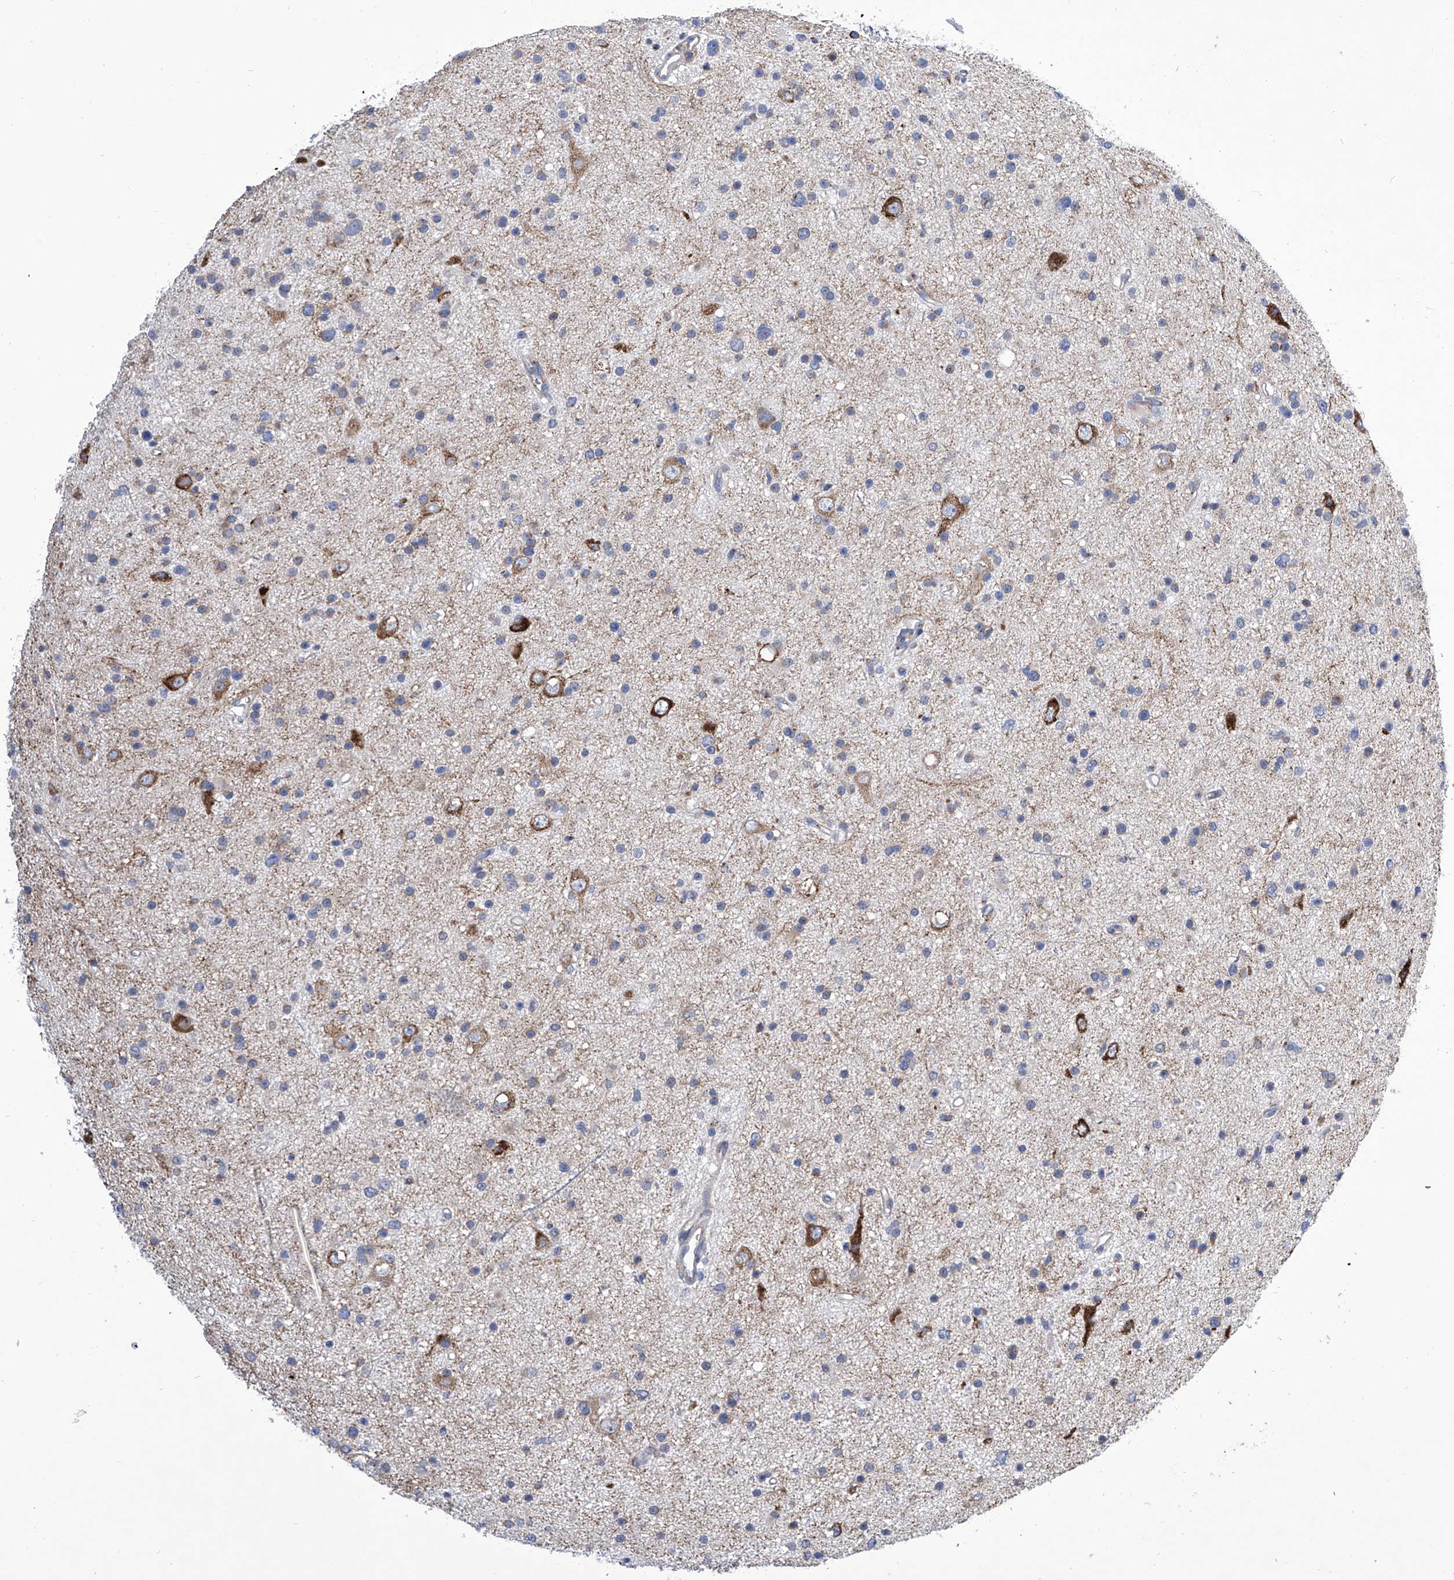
{"staining": {"intensity": "negative", "quantity": "none", "location": "none"}, "tissue": "glioma", "cell_type": "Tumor cells", "image_type": "cancer", "snomed": [{"axis": "morphology", "description": "Glioma, malignant, Low grade"}, {"axis": "topography", "description": "Cerebral cortex"}], "caption": "Immunohistochemical staining of human glioma exhibits no significant expression in tumor cells.", "gene": "TJAP1", "patient": {"sex": "female", "age": 39}}